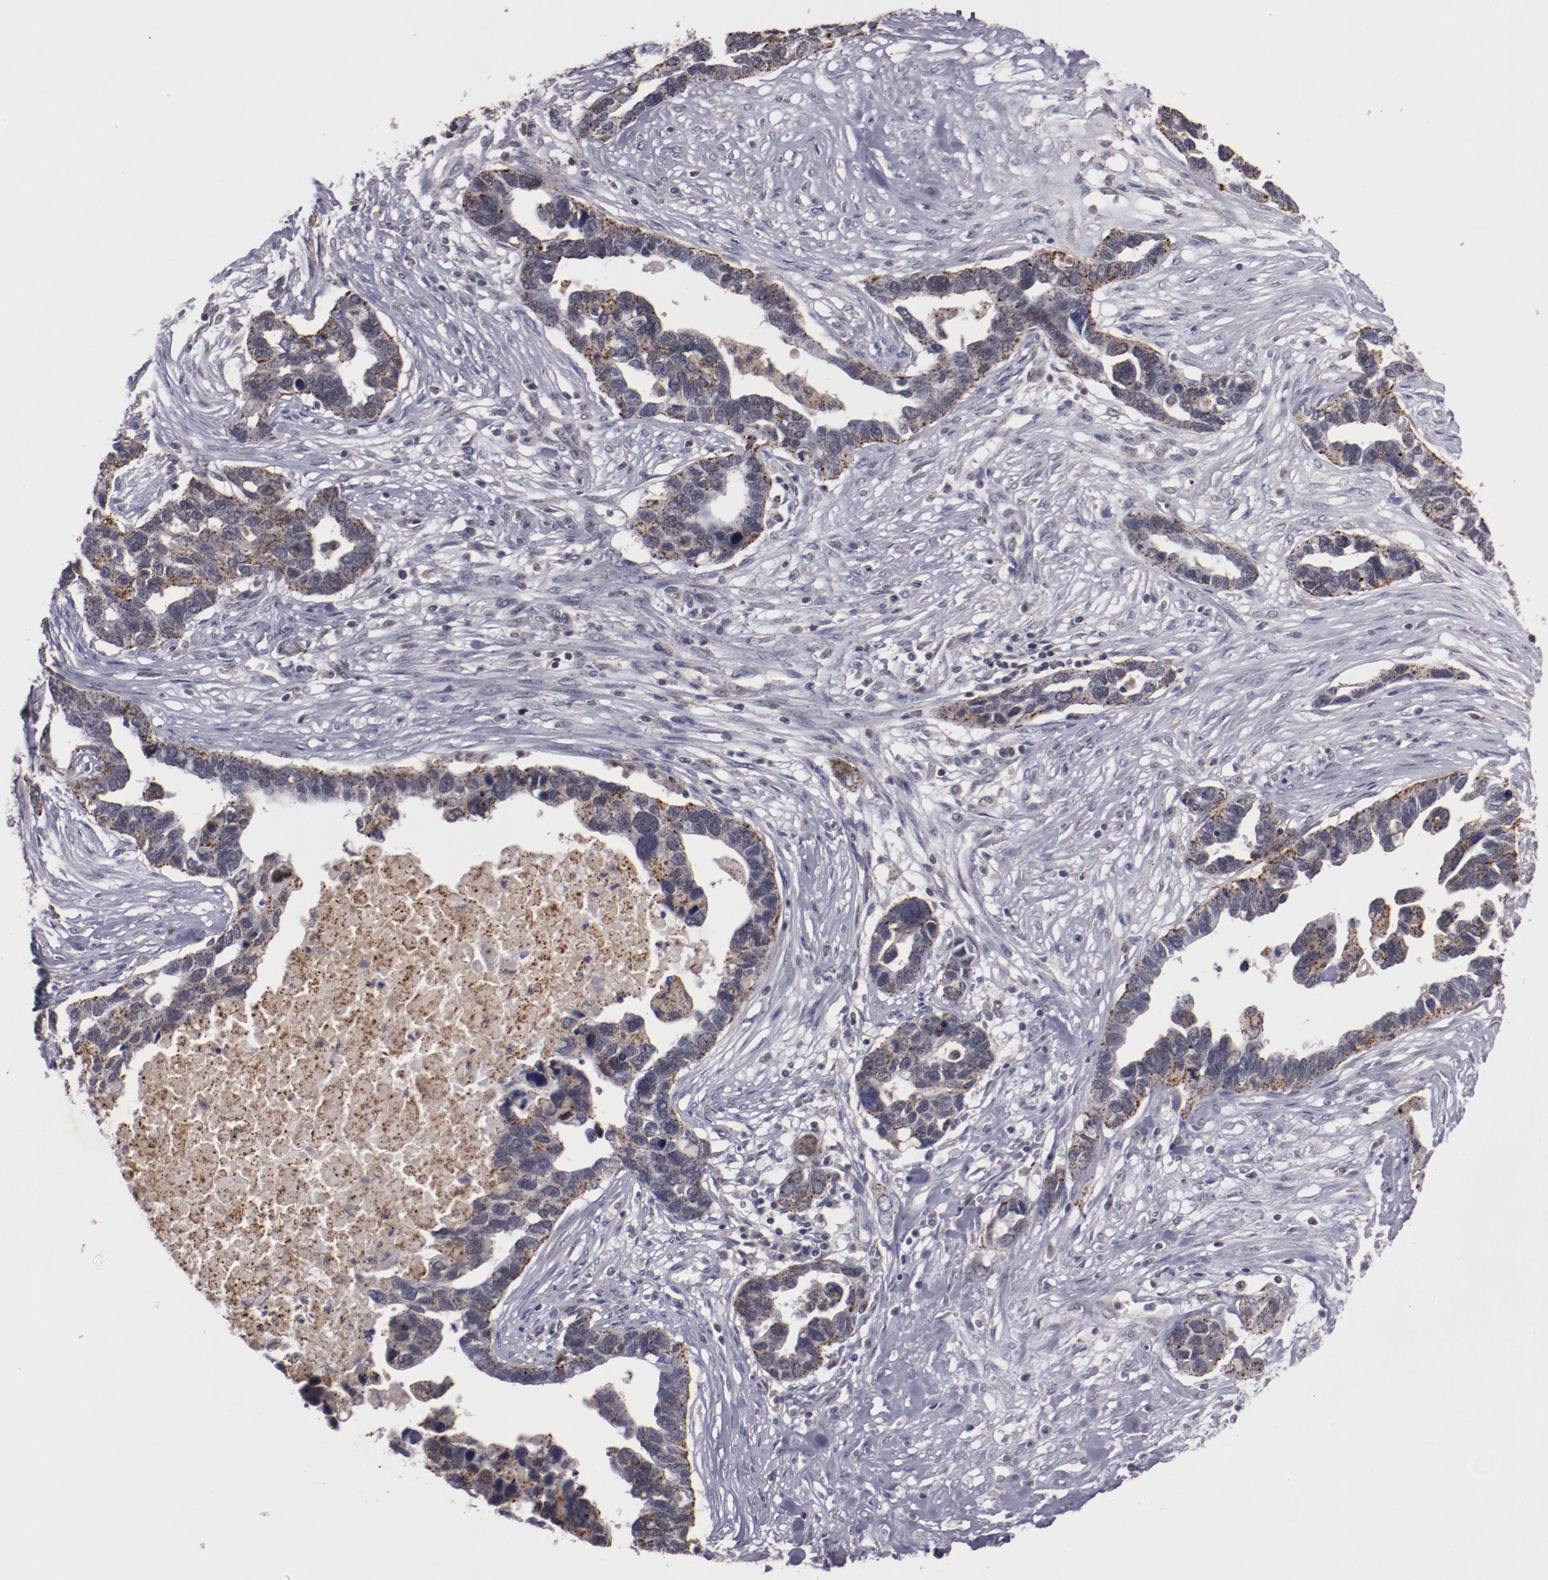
{"staining": {"intensity": "weak", "quantity": "25%-75%", "location": "cytoplasmic/membranous"}, "tissue": "ovarian cancer", "cell_type": "Tumor cells", "image_type": "cancer", "snomed": [{"axis": "morphology", "description": "Cystadenocarcinoma, serous, NOS"}, {"axis": "topography", "description": "Ovary"}], "caption": "Weak cytoplasmic/membranous positivity is appreciated in about 25%-75% of tumor cells in ovarian serous cystadenocarcinoma.", "gene": "SYP", "patient": {"sex": "female", "age": 54}}